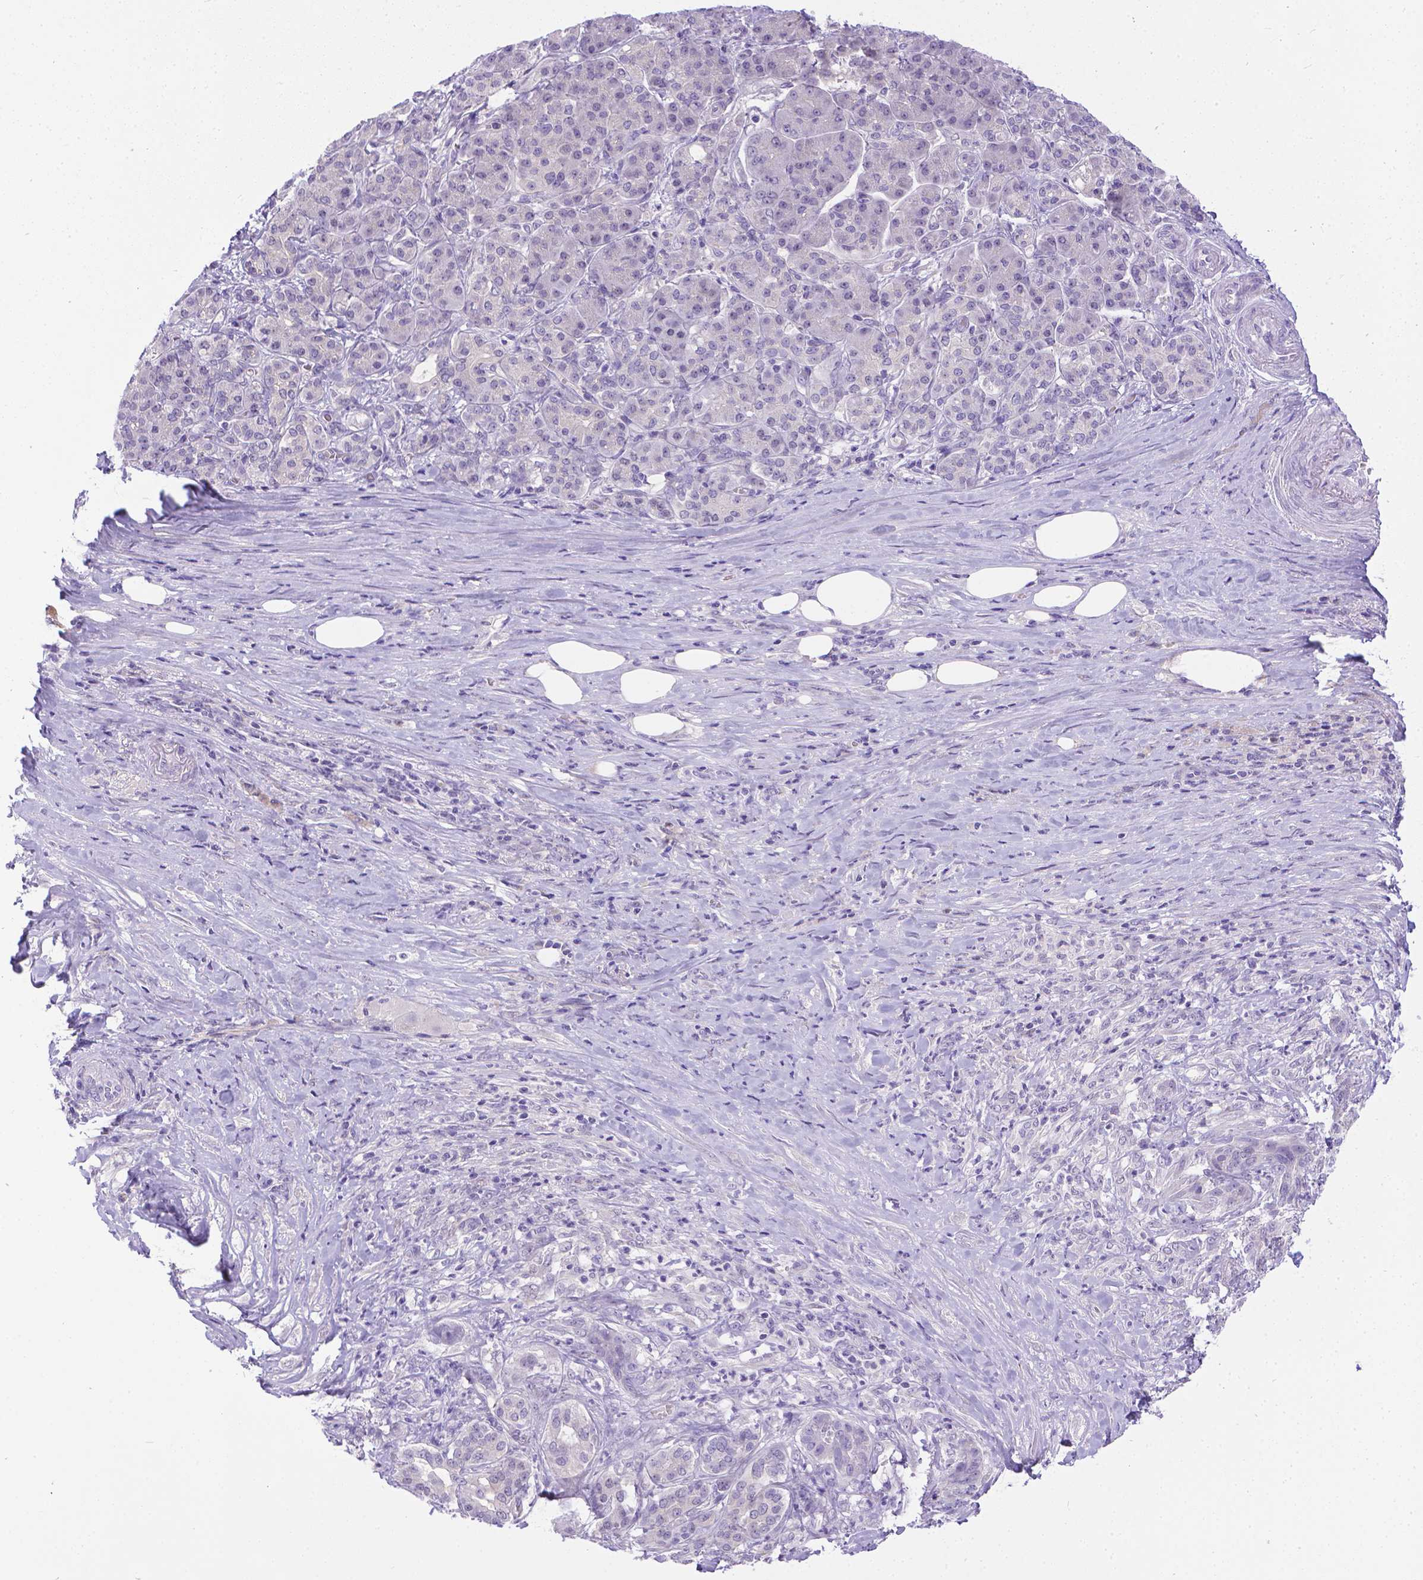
{"staining": {"intensity": "negative", "quantity": "none", "location": "none"}, "tissue": "pancreatic cancer", "cell_type": "Tumor cells", "image_type": "cancer", "snomed": [{"axis": "morphology", "description": "Normal tissue, NOS"}, {"axis": "morphology", "description": "Inflammation, NOS"}, {"axis": "morphology", "description": "Adenocarcinoma, NOS"}, {"axis": "topography", "description": "Pancreas"}], "caption": "IHC micrograph of neoplastic tissue: human pancreatic cancer stained with DAB (3,3'-diaminobenzidine) demonstrates no significant protein staining in tumor cells.", "gene": "TTLL6", "patient": {"sex": "male", "age": 57}}